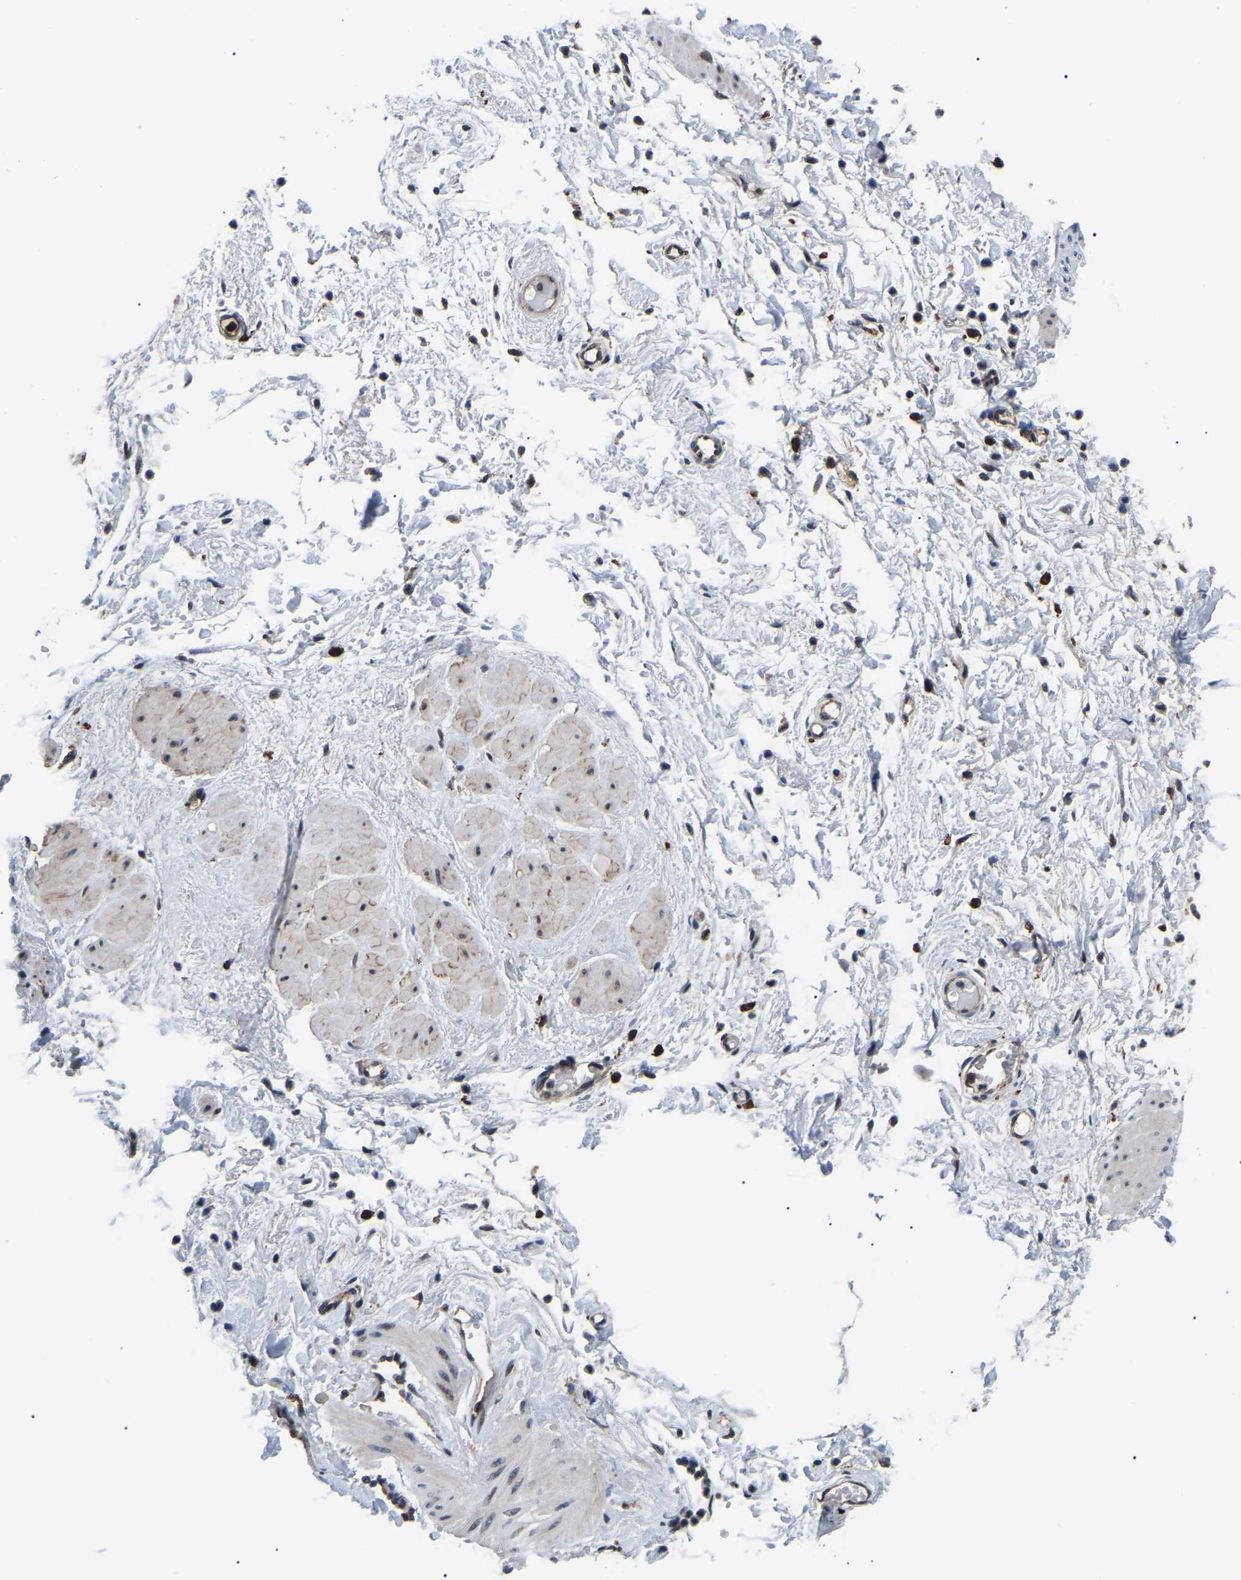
{"staining": {"intensity": "negative", "quantity": "none", "location": "none"}, "tissue": "adipose tissue", "cell_type": "Adipocytes", "image_type": "normal", "snomed": [{"axis": "morphology", "description": "Normal tissue, NOS"}, {"axis": "topography", "description": "Soft tissue"}, {"axis": "topography", "description": "Vascular tissue"}], "caption": "Adipocytes are negative for protein expression in normal human adipose tissue. Brightfield microscopy of immunohistochemistry (IHC) stained with DAB (3,3'-diaminobenzidine) (brown) and hematoxylin (blue), captured at high magnification.", "gene": "RRP1B", "patient": {"sex": "female", "age": 35}}